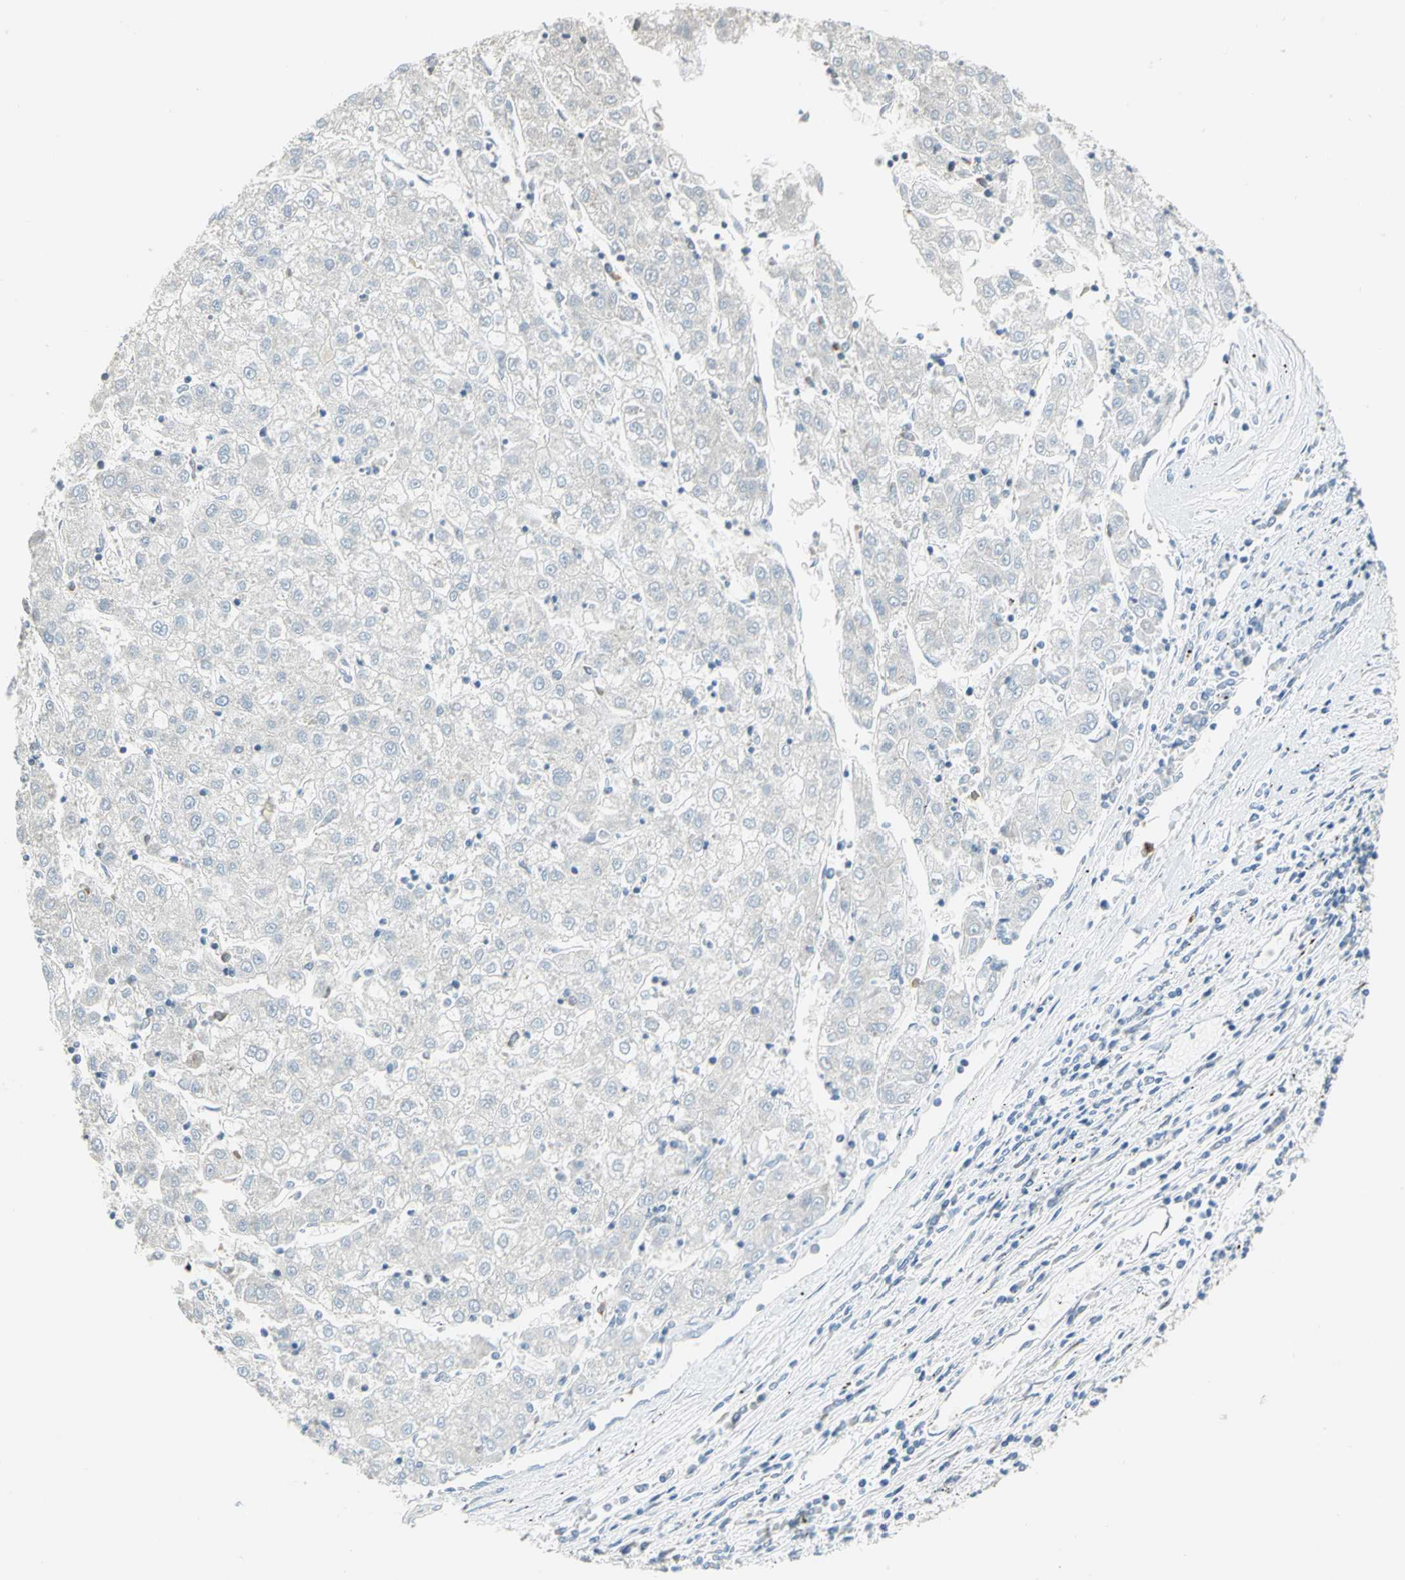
{"staining": {"intensity": "negative", "quantity": "none", "location": "none"}, "tissue": "liver cancer", "cell_type": "Tumor cells", "image_type": "cancer", "snomed": [{"axis": "morphology", "description": "Carcinoma, Hepatocellular, NOS"}, {"axis": "topography", "description": "Liver"}], "caption": "Photomicrograph shows no protein staining in tumor cells of liver cancer tissue.", "gene": "RBFOX2", "patient": {"sex": "male", "age": 72}}